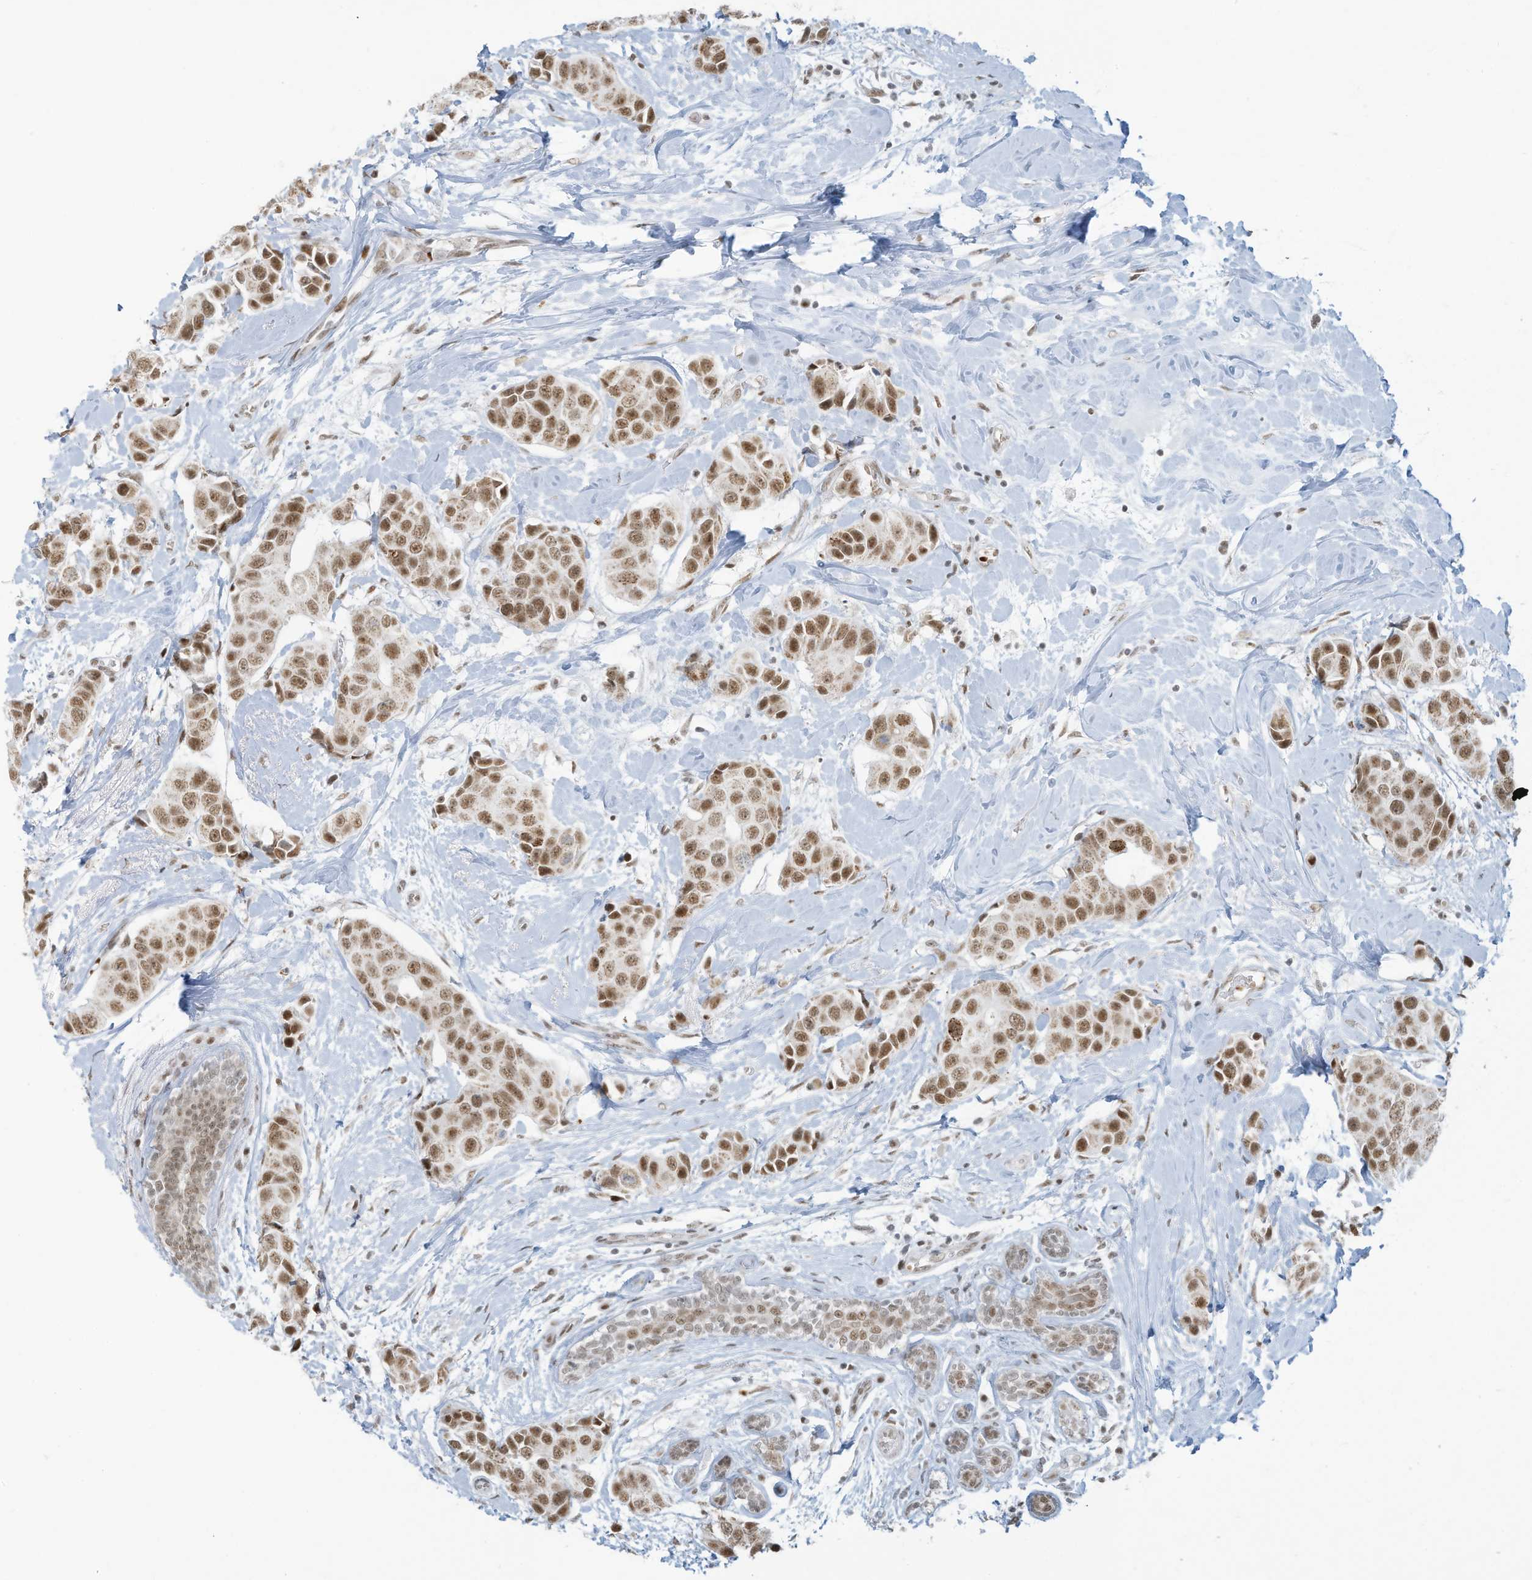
{"staining": {"intensity": "moderate", "quantity": ">75%", "location": "nuclear"}, "tissue": "breast cancer", "cell_type": "Tumor cells", "image_type": "cancer", "snomed": [{"axis": "morphology", "description": "Normal tissue, NOS"}, {"axis": "morphology", "description": "Duct carcinoma"}, {"axis": "topography", "description": "Breast"}], "caption": "This is a micrograph of immunohistochemistry staining of breast cancer (invasive ductal carcinoma), which shows moderate expression in the nuclear of tumor cells.", "gene": "ECT2L", "patient": {"sex": "female", "age": 39}}